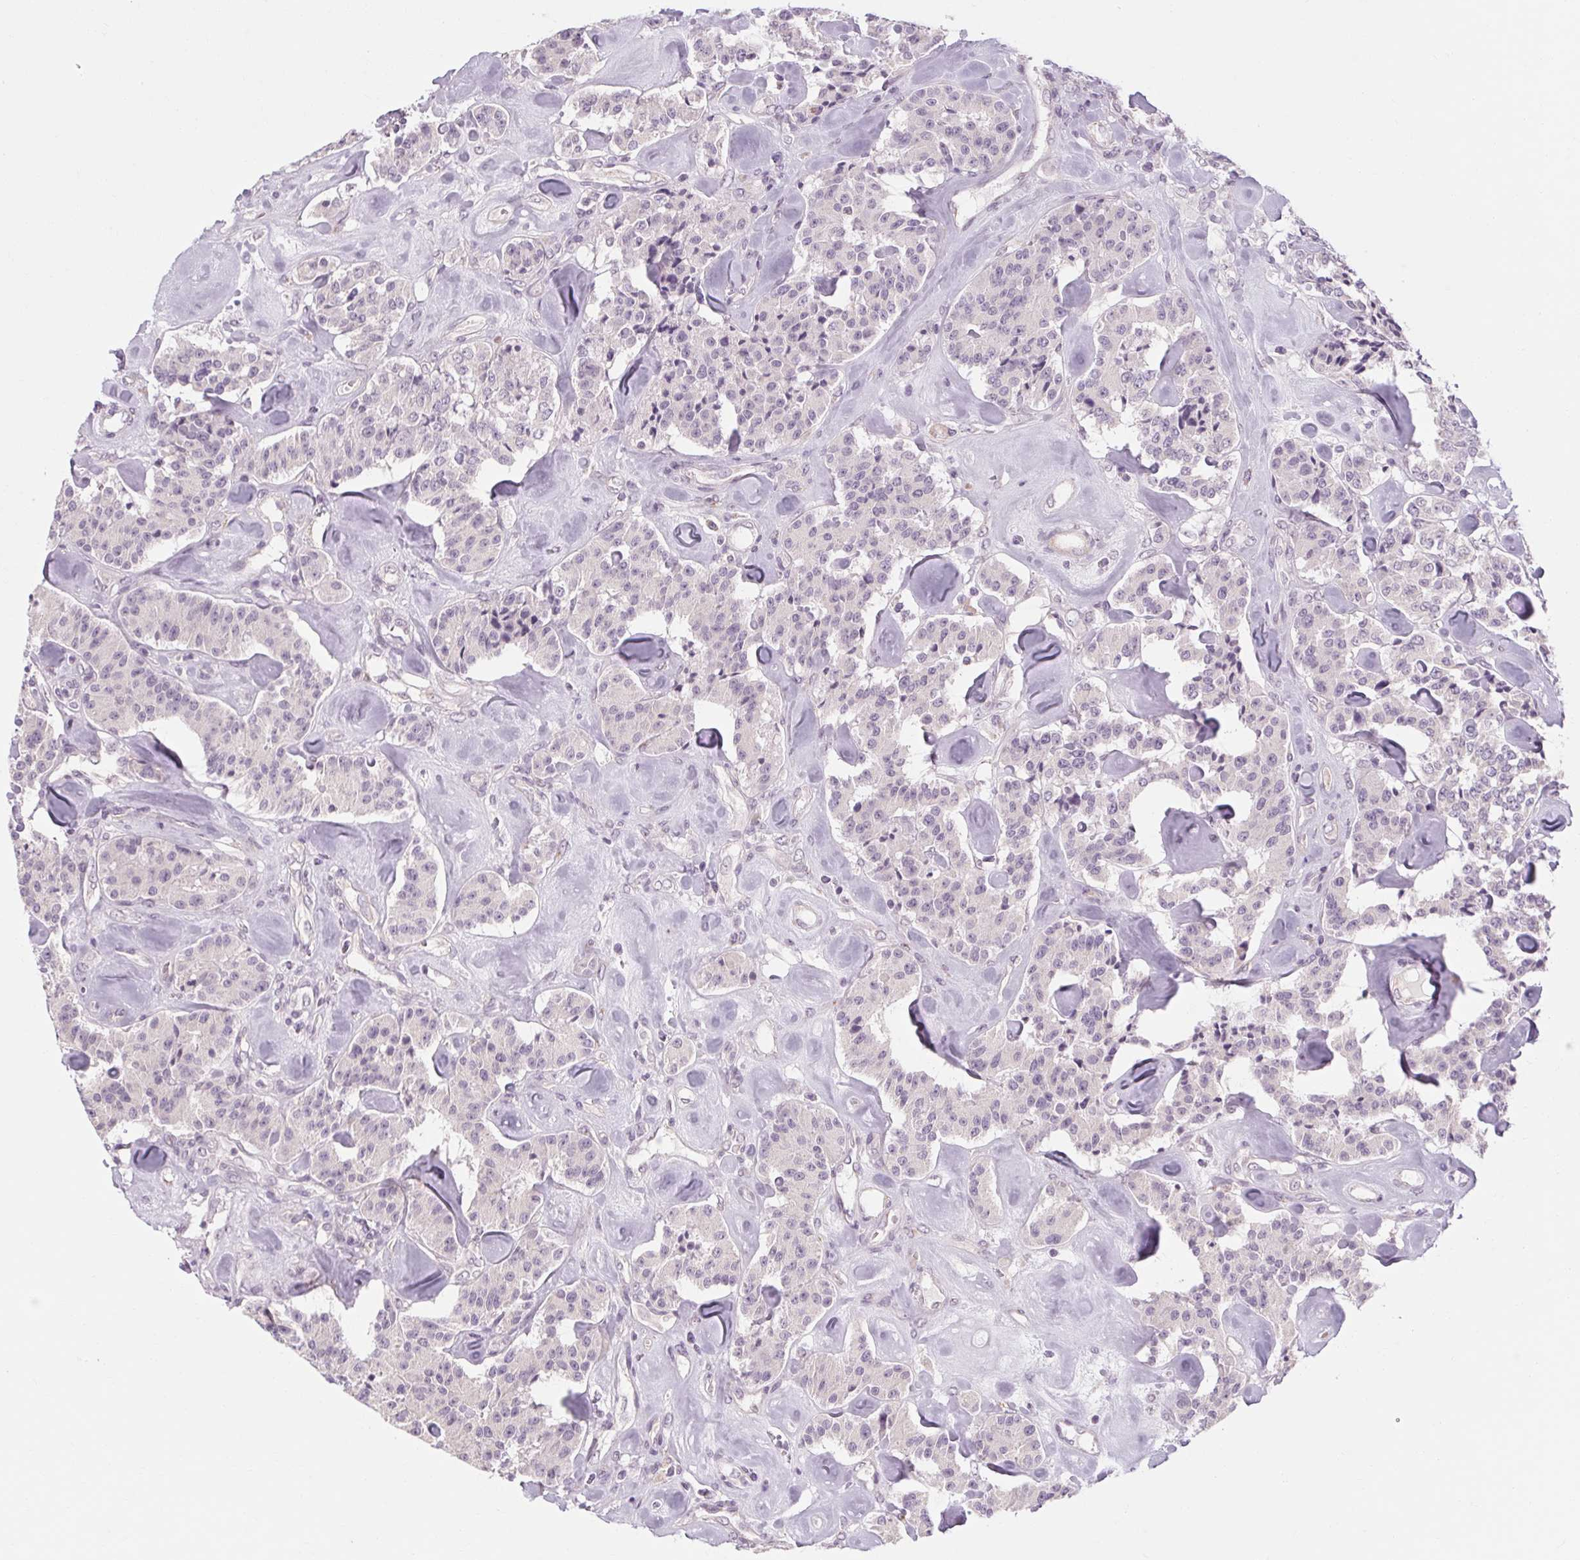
{"staining": {"intensity": "negative", "quantity": "none", "location": "none"}, "tissue": "carcinoid", "cell_type": "Tumor cells", "image_type": "cancer", "snomed": [{"axis": "morphology", "description": "Carcinoid, malignant, NOS"}, {"axis": "topography", "description": "Pancreas"}], "caption": "Immunohistochemical staining of malignant carcinoid reveals no significant staining in tumor cells.", "gene": "KLHL40", "patient": {"sex": "male", "age": 41}}